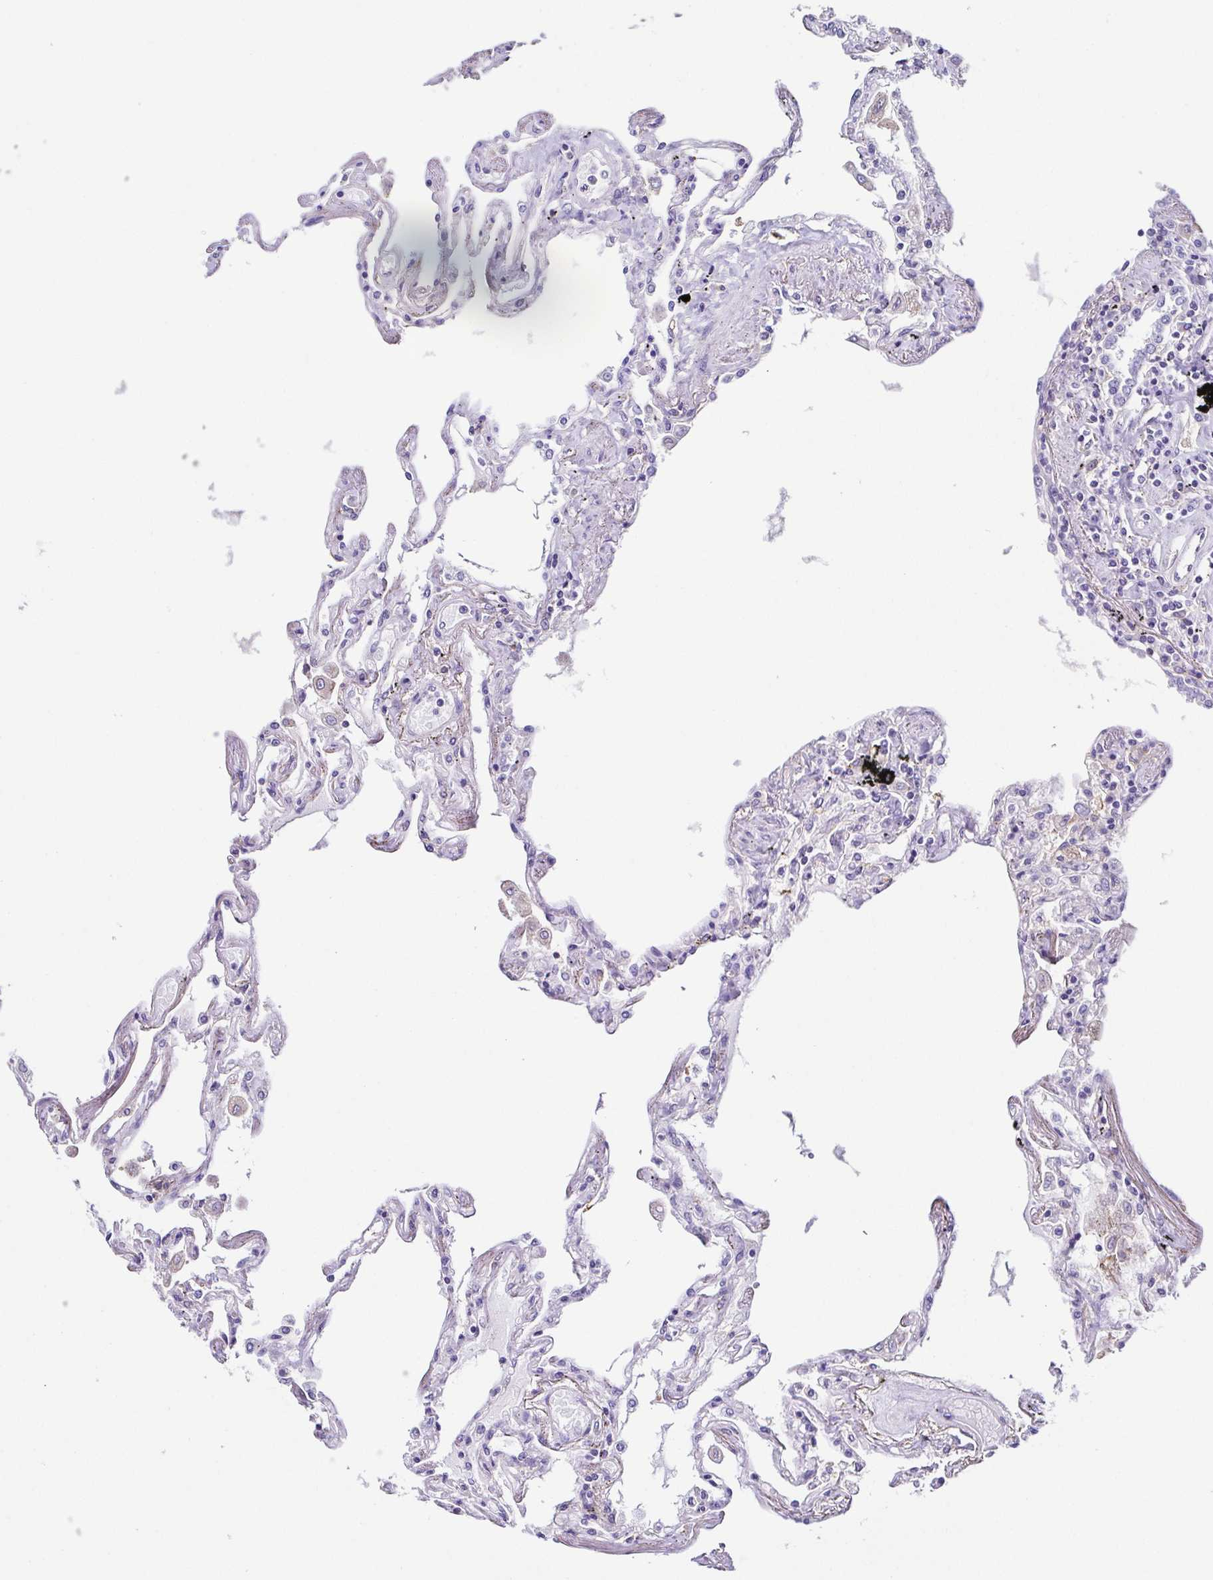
{"staining": {"intensity": "moderate", "quantity": "<25%", "location": "cytoplasmic/membranous"}, "tissue": "lung", "cell_type": "Alveolar cells", "image_type": "normal", "snomed": [{"axis": "morphology", "description": "Normal tissue, NOS"}, {"axis": "morphology", "description": "Adenocarcinoma, NOS"}, {"axis": "topography", "description": "Cartilage tissue"}, {"axis": "topography", "description": "Lung"}], "caption": "Unremarkable lung exhibits moderate cytoplasmic/membranous positivity in about <25% of alveolar cells, visualized by immunohistochemistry.", "gene": "ANXA10", "patient": {"sex": "female", "age": 67}}